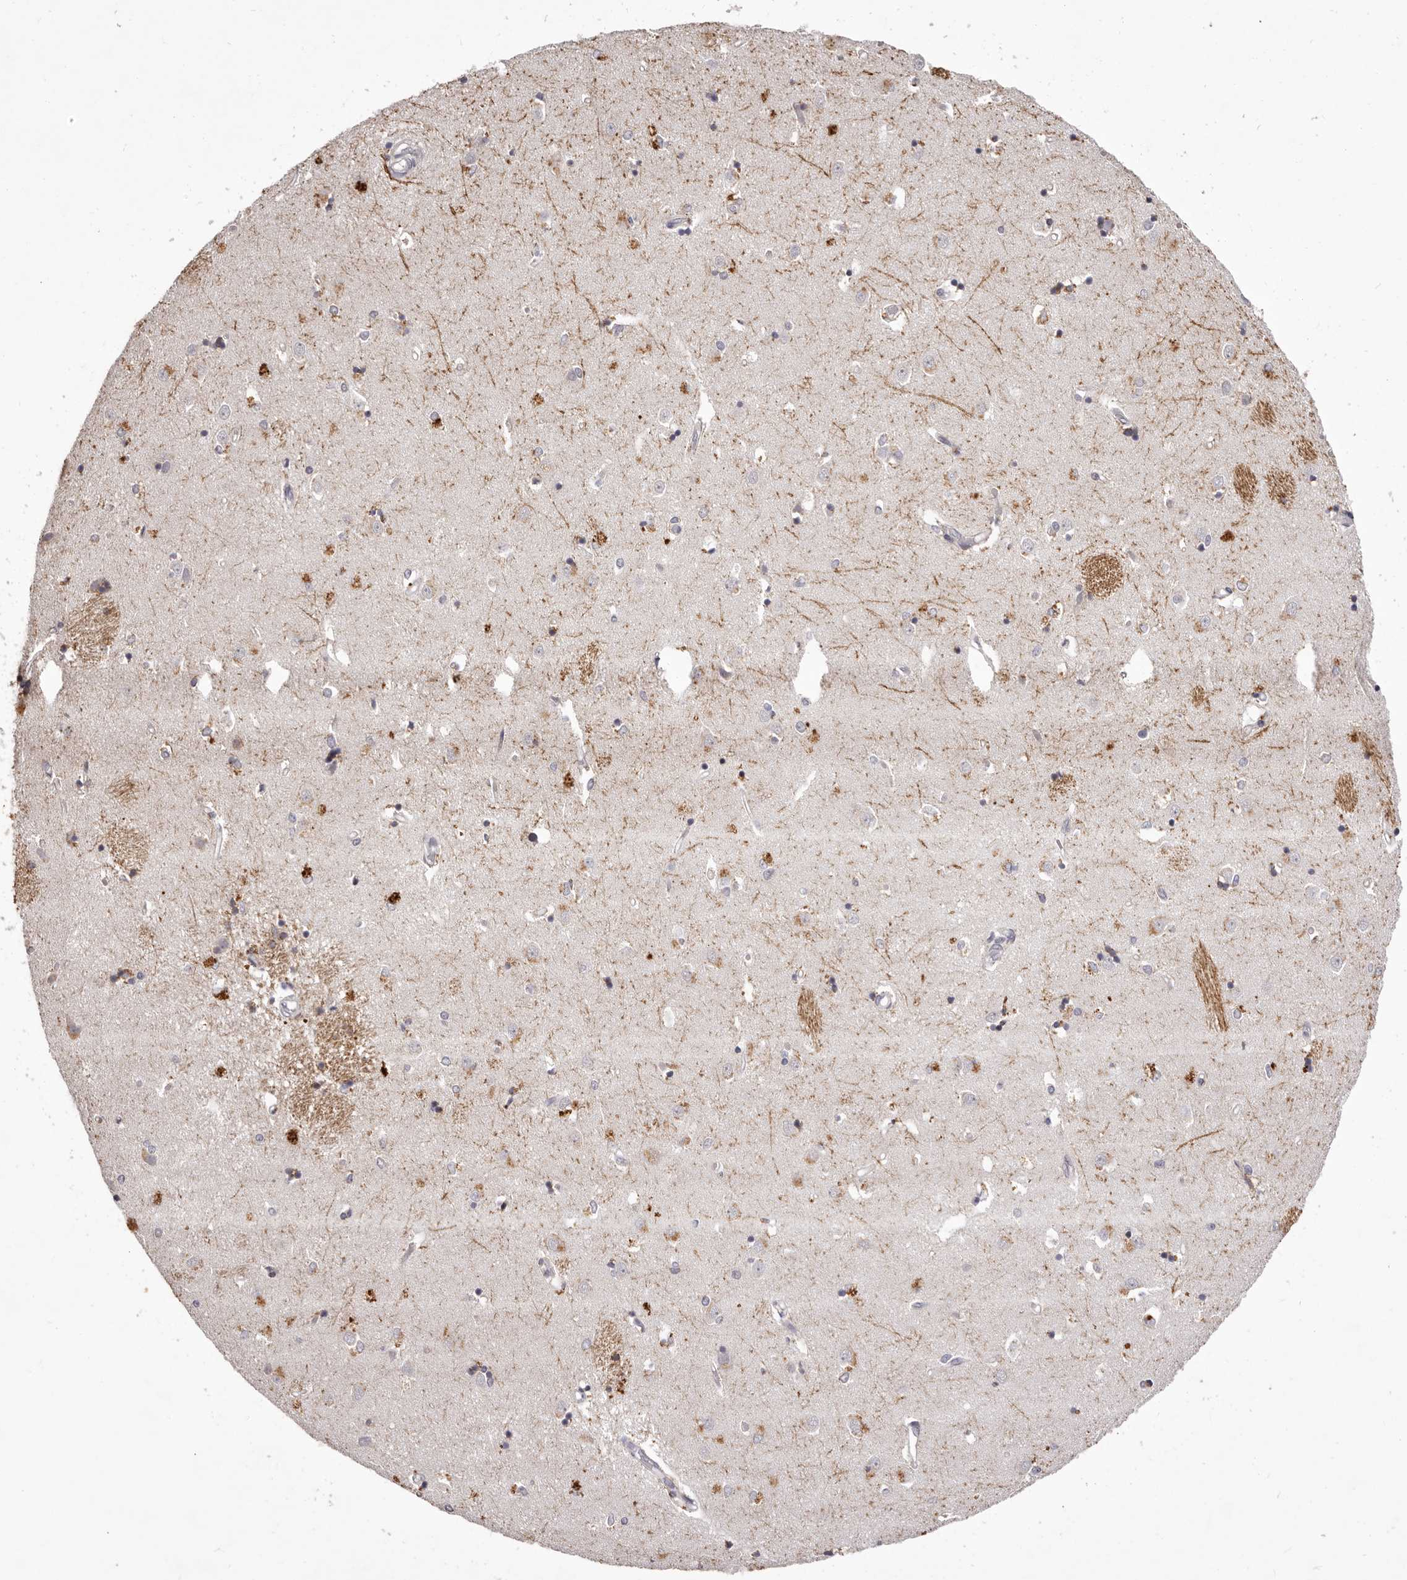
{"staining": {"intensity": "negative", "quantity": "none", "location": "none"}, "tissue": "caudate", "cell_type": "Glial cells", "image_type": "normal", "snomed": [{"axis": "morphology", "description": "Normal tissue, NOS"}, {"axis": "topography", "description": "Lateral ventricle wall"}], "caption": "This is a image of immunohistochemistry staining of benign caudate, which shows no positivity in glial cells. Nuclei are stained in blue.", "gene": "GARNL3", "patient": {"sex": "male", "age": 45}}